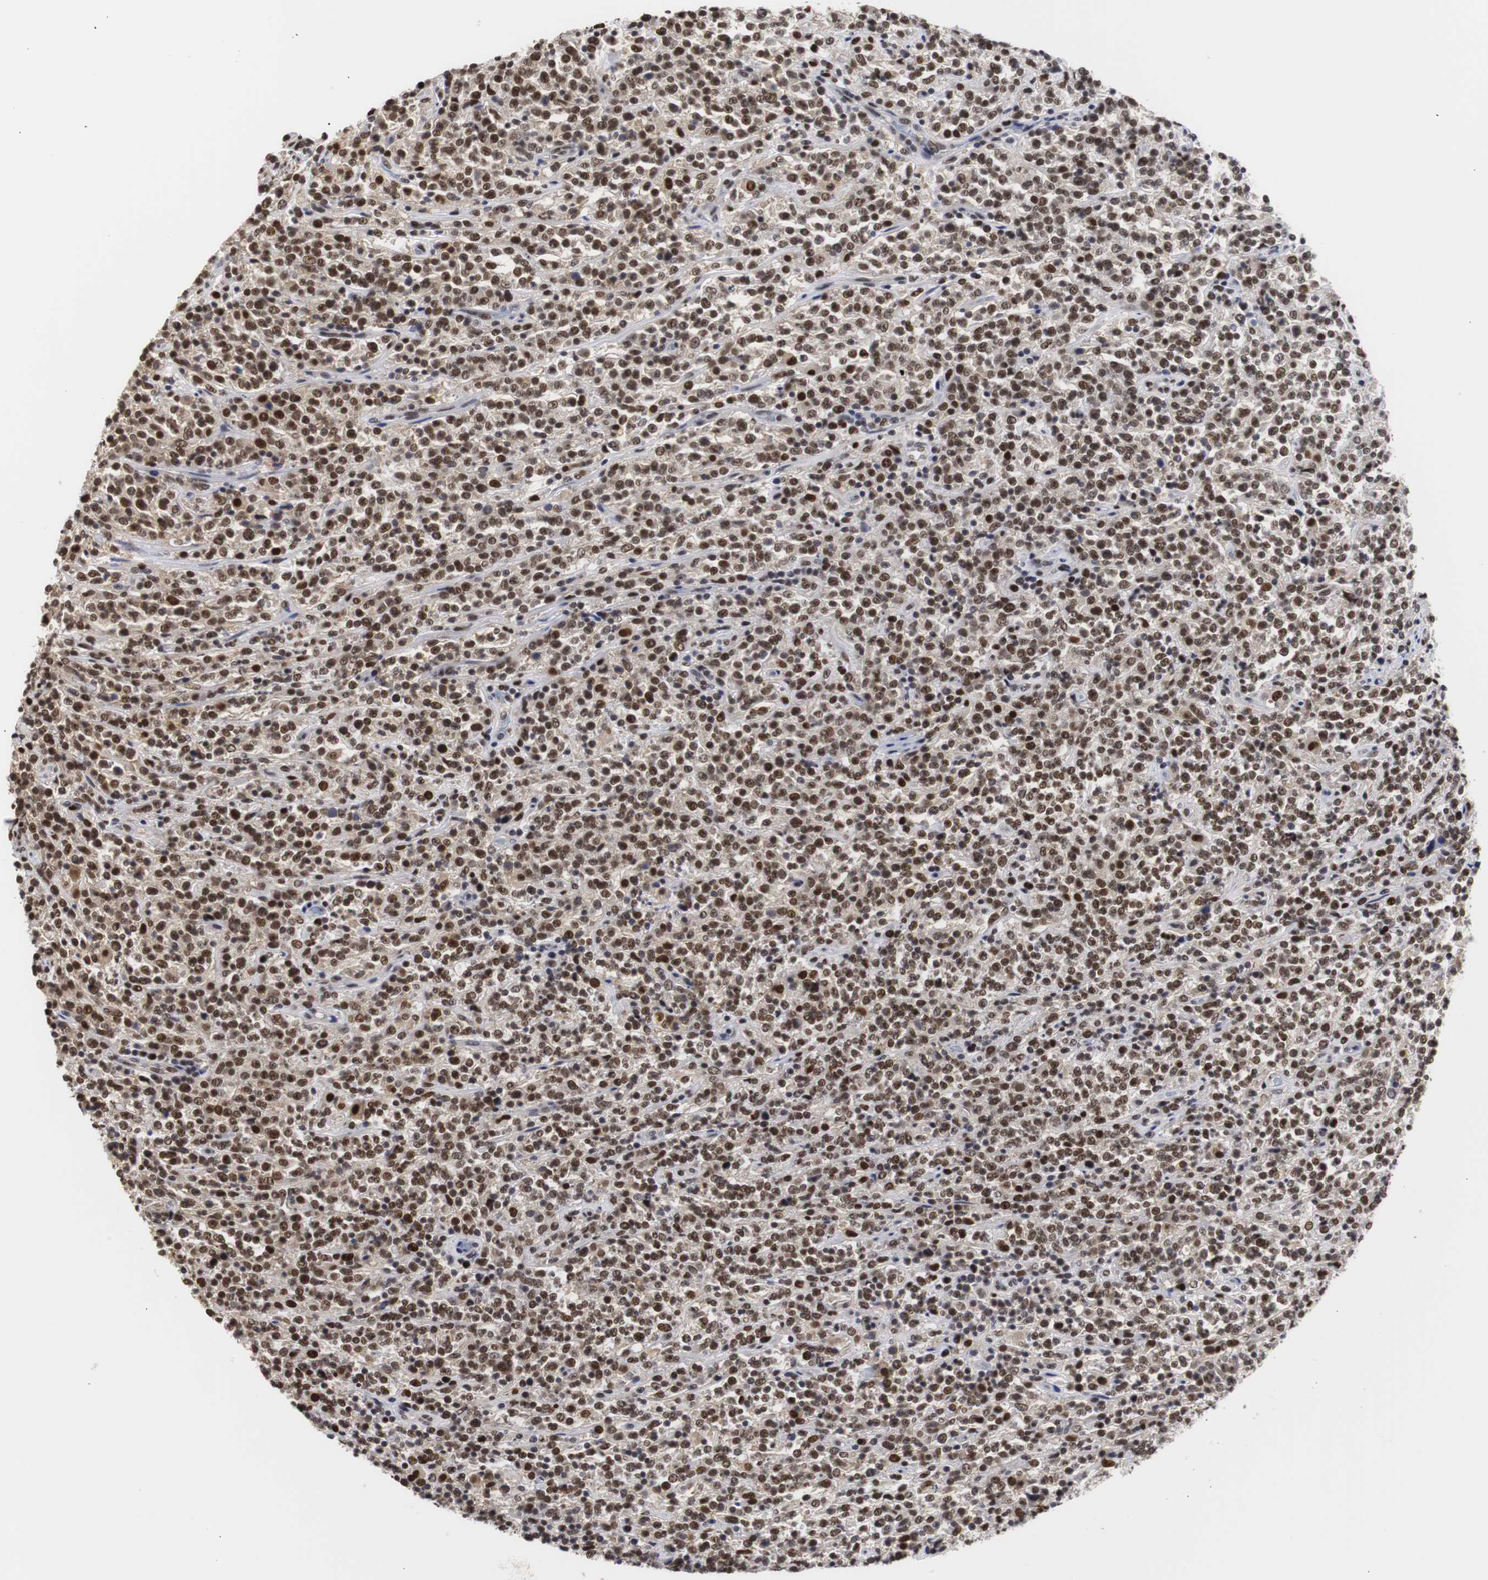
{"staining": {"intensity": "strong", "quantity": ">75%", "location": "nuclear"}, "tissue": "lymphoma", "cell_type": "Tumor cells", "image_type": "cancer", "snomed": [{"axis": "morphology", "description": "Malignant lymphoma, non-Hodgkin's type, High grade"}, {"axis": "topography", "description": "Soft tissue"}], "caption": "Protein staining displays strong nuclear expression in approximately >75% of tumor cells in high-grade malignant lymphoma, non-Hodgkin's type. The protein is shown in brown color, while the nuclei are stained blue.", "gene": "ZFC3H1", "patient": {"sex": "male", "age": 18}}